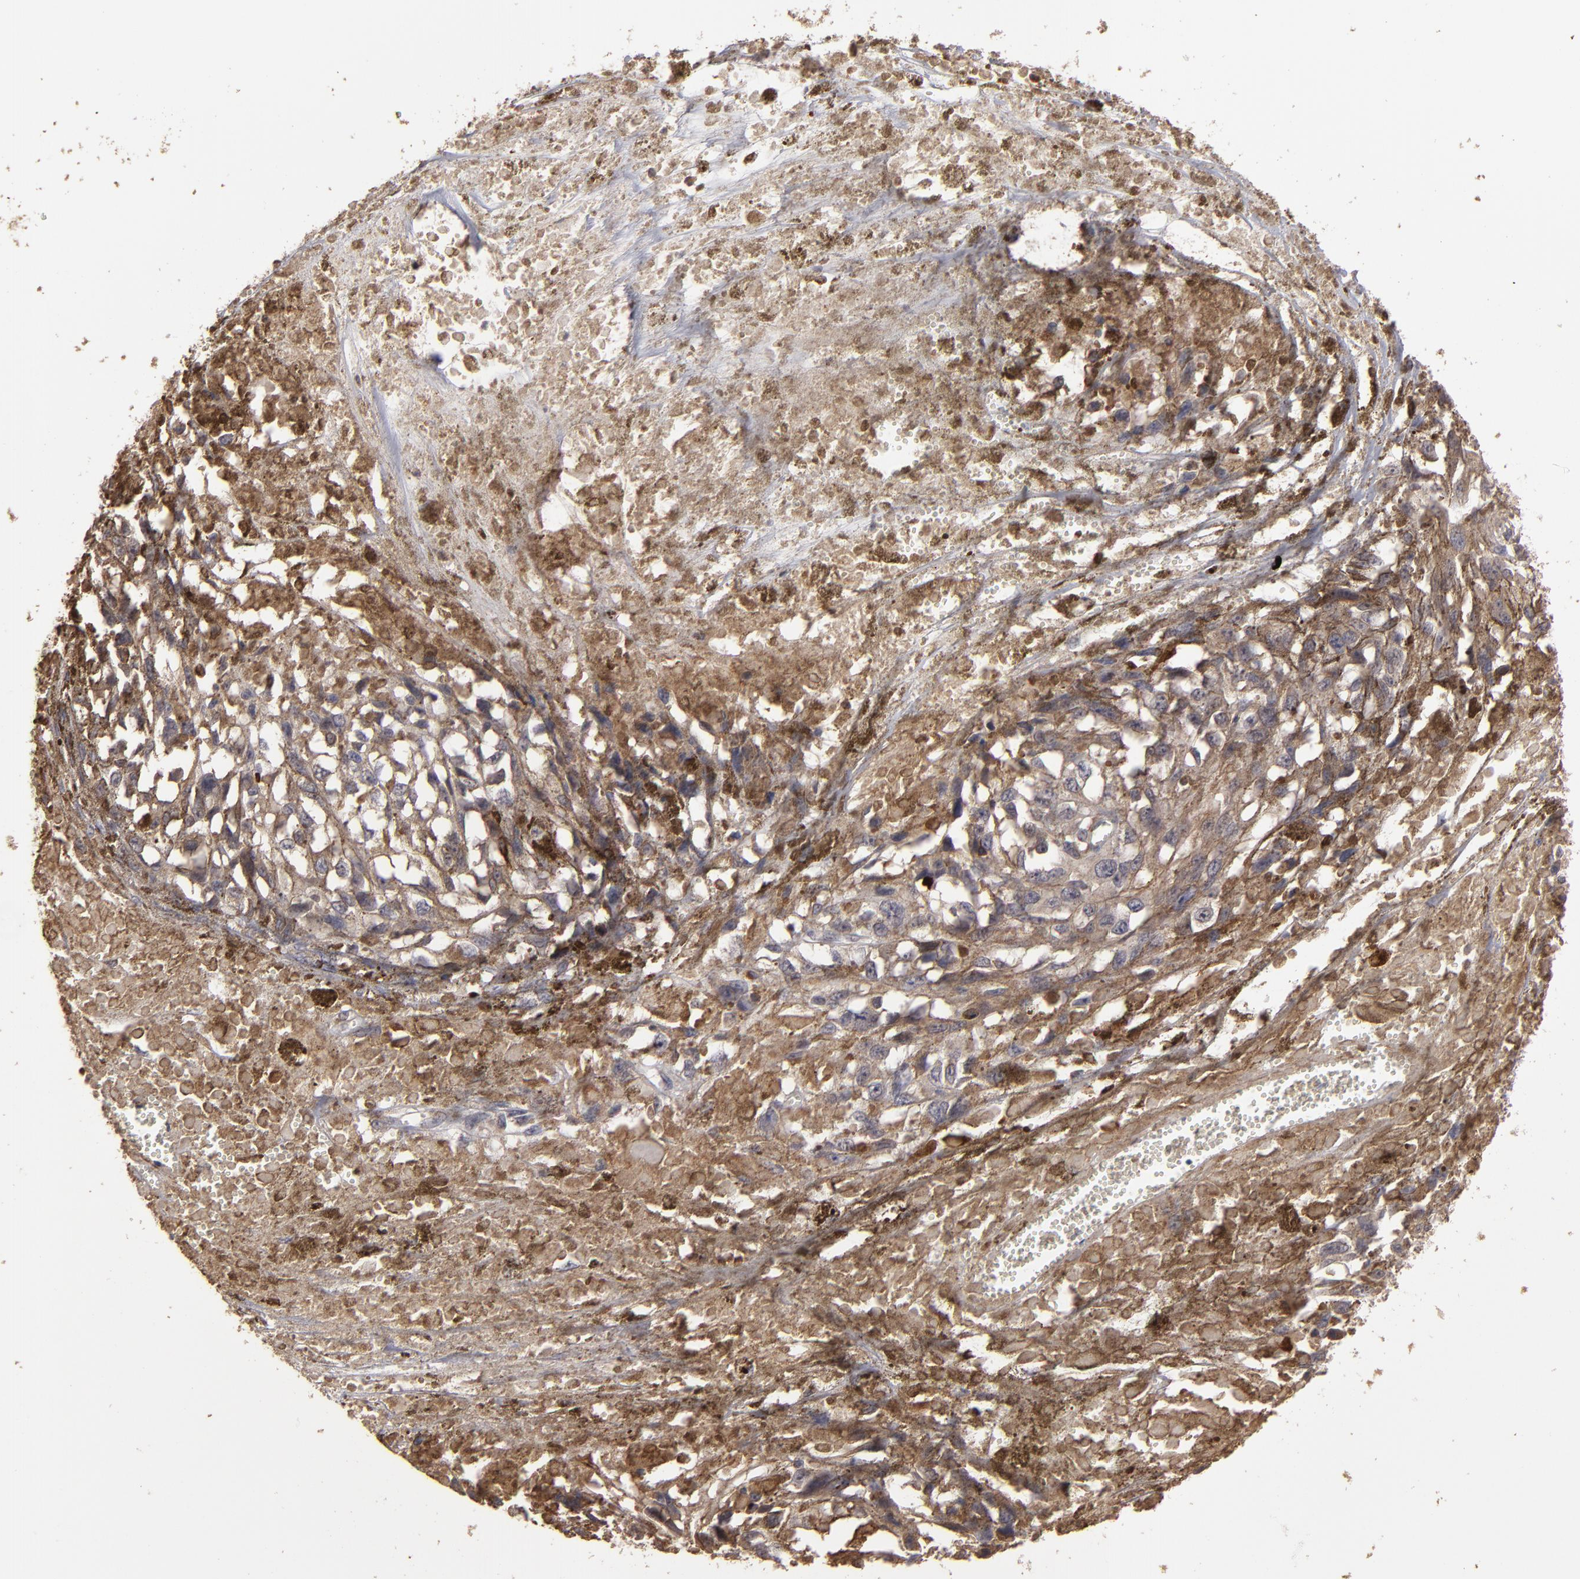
{"staining": {"intensity": "strong", "quantity": ">75%", "location": "cytoplasmic/membranous"}, "tissue": "melanoma", "cell_type": "Tumor cells", "image_type": "cancer", "snomed": [{"axis": "morphology", "description": "Malignant melanoma, Metastatic site"}, {"axis": "topography", "description": "Lymph node"}], "caption": "A photomicrograph of human malignant melanoma (metastatic site) stained for a protein reveals strong cytoplasmic/membranous brown staining in tumor cells.", "gene": "CD55", "patient": {"sex": "male", "age": 59}}